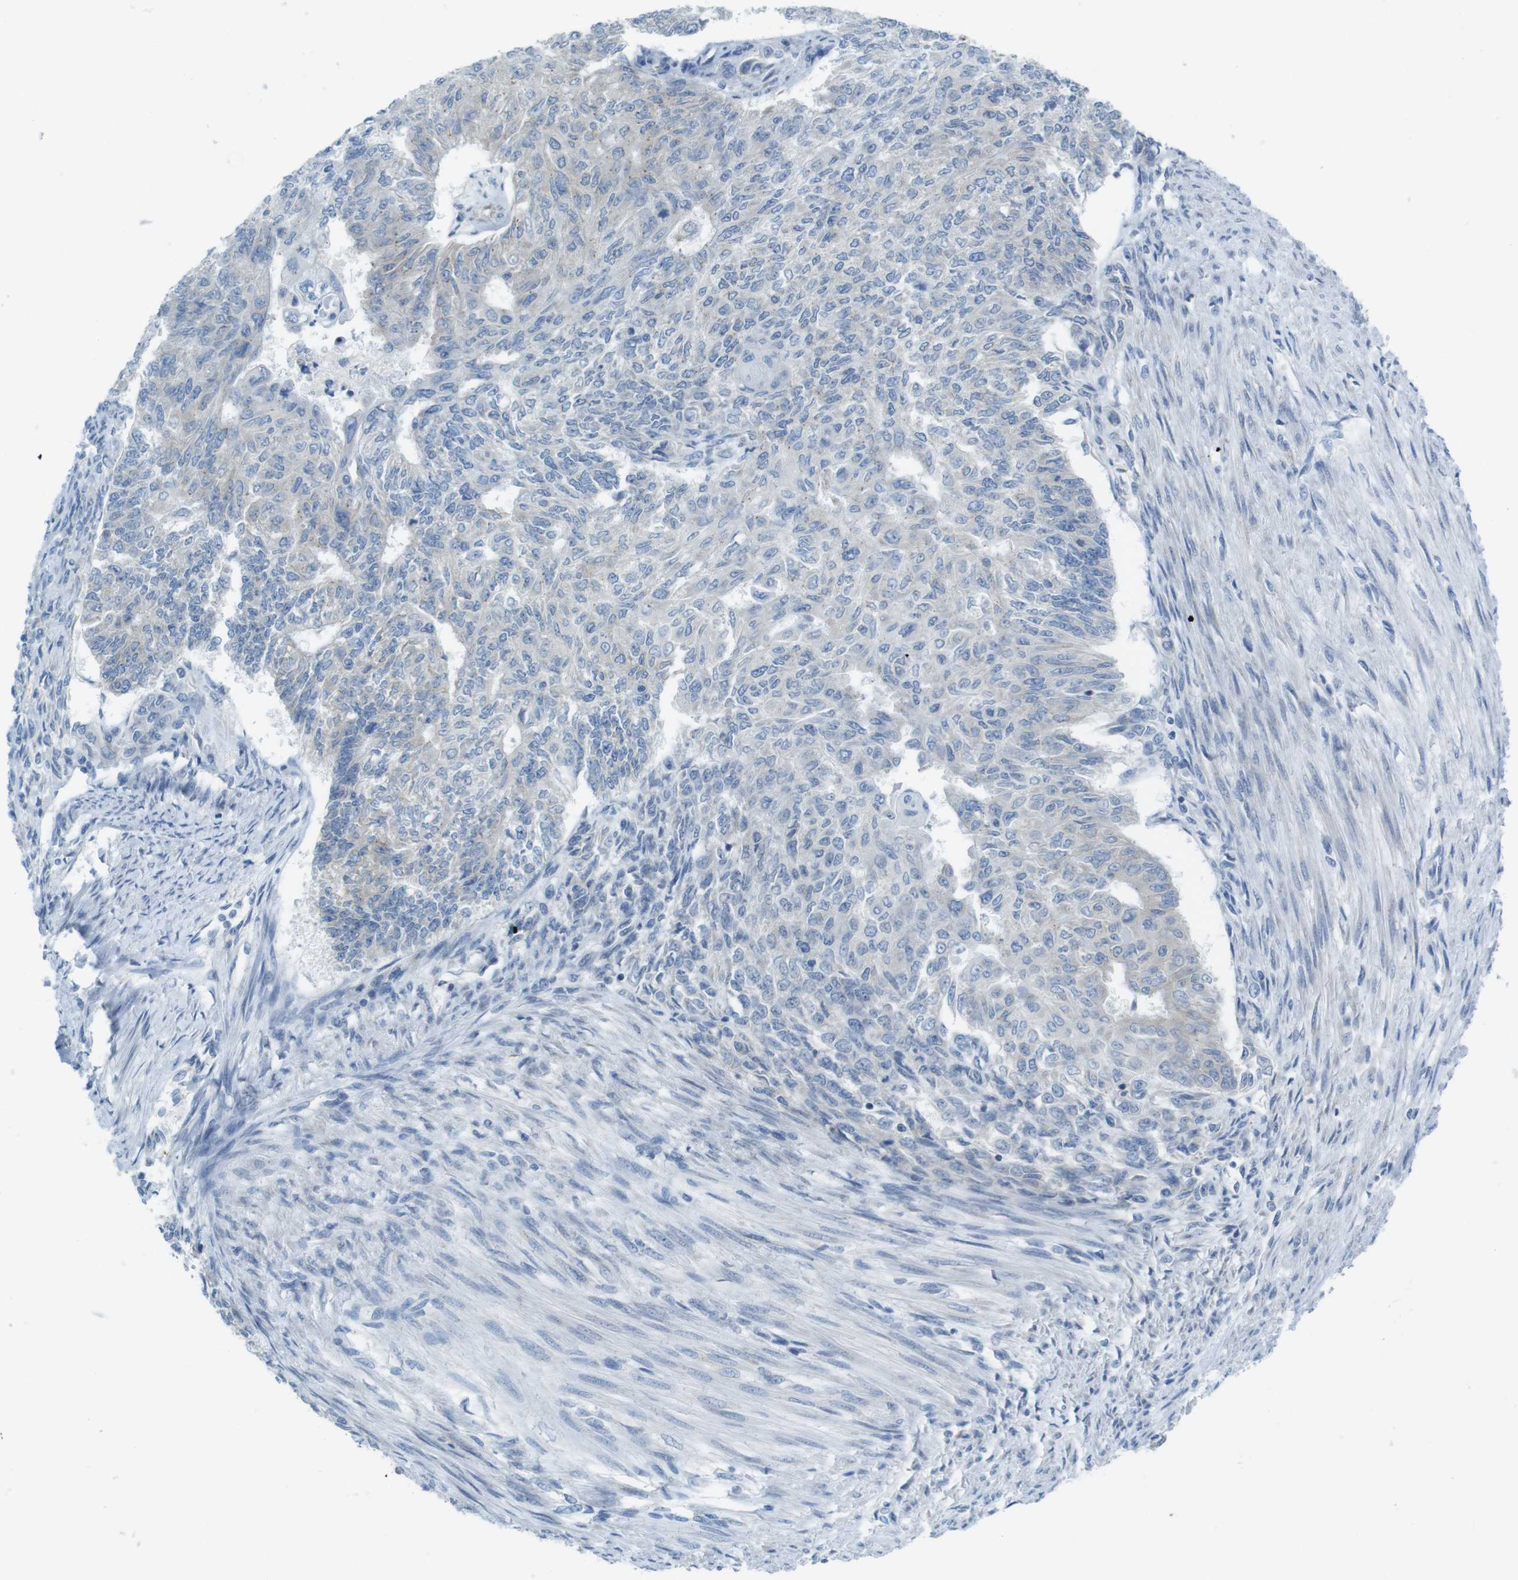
{"staining": {"intensity": "negative", "quantity": "none", "location": "none"}, "tissue": "endometrial cancer", "cell_type": "Tumor cells", "image_type": "cancer", "snomed": [{"axis": "morphology", "description": "Adenocarcinoma, NOS"}, {"axis": "topography", "description": "Endometrium"}], "caption": "Immunohistochemistry (IHC) of human adenocarcinoma (endometrial) demonstrates no positivity in tumor cells.", "gene": "CLPTM1L", "patient": {"sex": "female", "age": 32}}